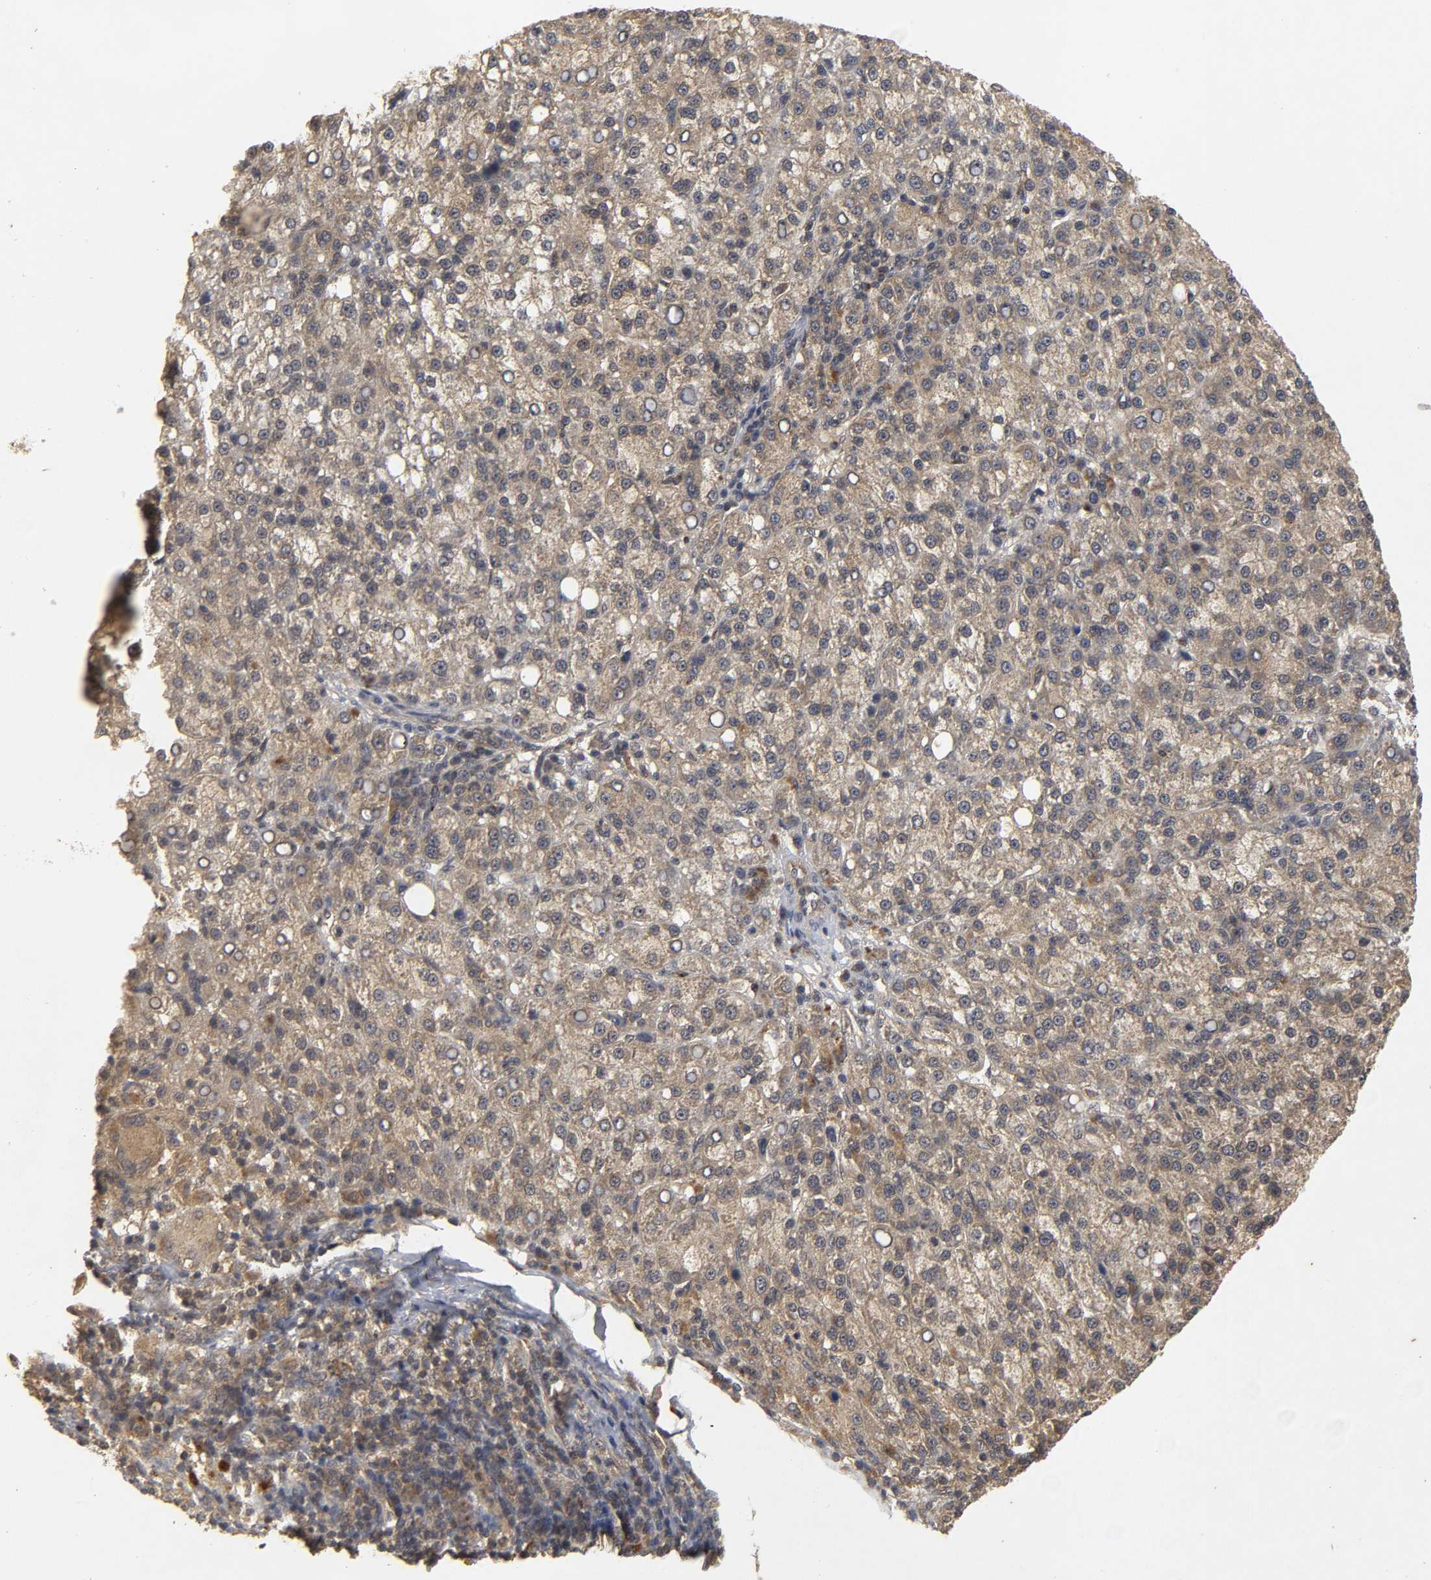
{"staining": {"intensity": "weak", "quantity": "25%-75%", "location": "cytoplasmic/membranous"}, "tissue": "liver cancer", "cell_type": "Tumor cells", "image_type": "cancer", "snomed": [{"axis": "morphology", "description": "Carcinoma, Hepatocellular, NOS"}, {"axis": "topography", "description": "Liver"}], "caption": "A micrograph showing weak cytoplasmic/membranous staining in about 25%-75% of tumor cells in liver cancer (hepatocellular carcinoma), as visualized by brown immunohistochemical staining.", "gene": "TRAF6", "patient": {"sex": "female", "age": 58}}